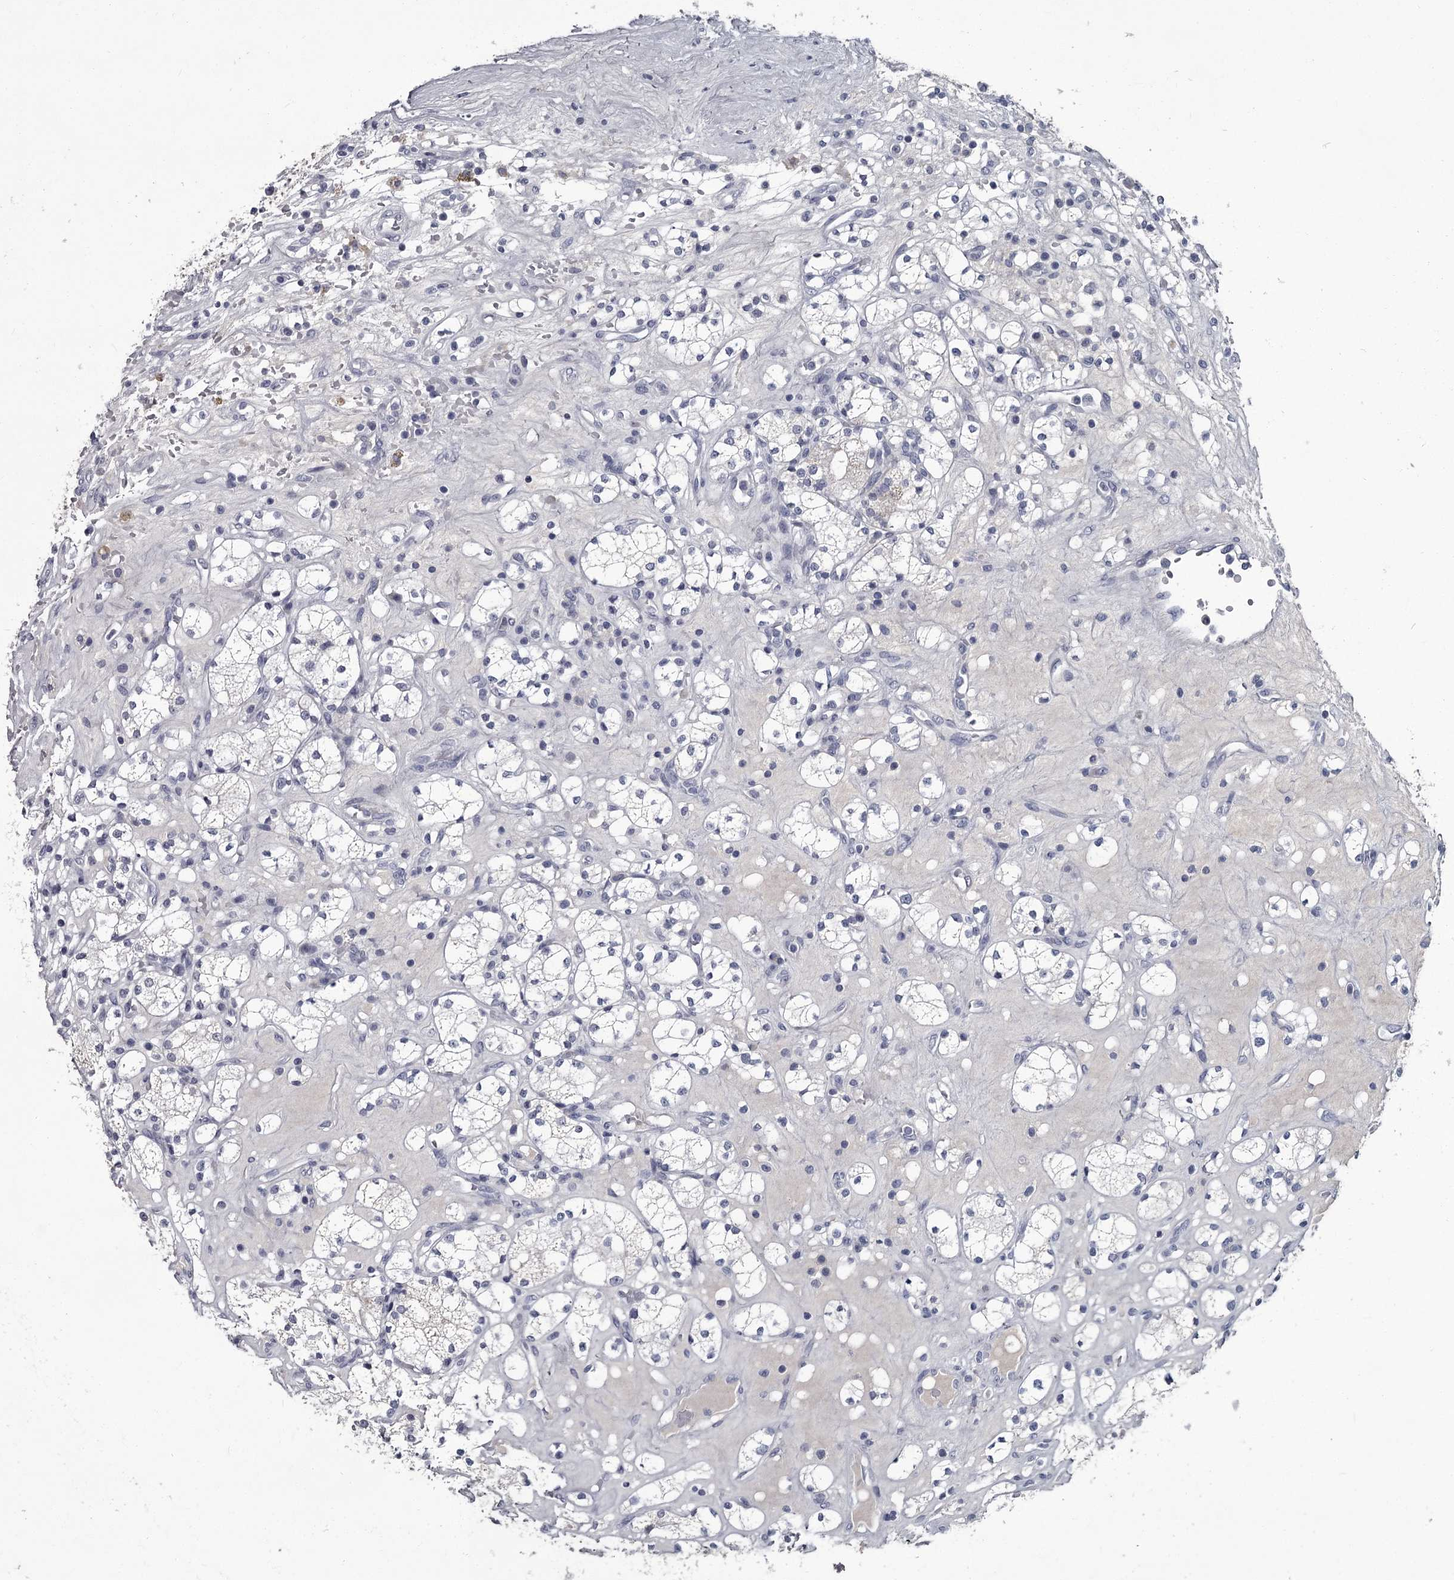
{"staining": {"intensity": "negative", "quantity": "none", "location": "none"}, "tissue": "renal cancer", "cell_type": "Tumor cells", "image_type": "cancer", "snomed": [{"axis": "morphology", "description": "Adenocarcinoma, NOS"}, {"axis": "topography", "description": "Kidney"}], "caption": "Renal adenocarcinoma was stained to show a protein in brown. There is no significant positivity in tumor cells. Brightfield microscopy of immunohistochemistry (IHC) stained with DAB (3,3'-diaminobenzidine) (brown) and hematoxylin (blue), captured at high magnification.", "gene": "DAO", "patient": {"sex": "male", "age": 77}}